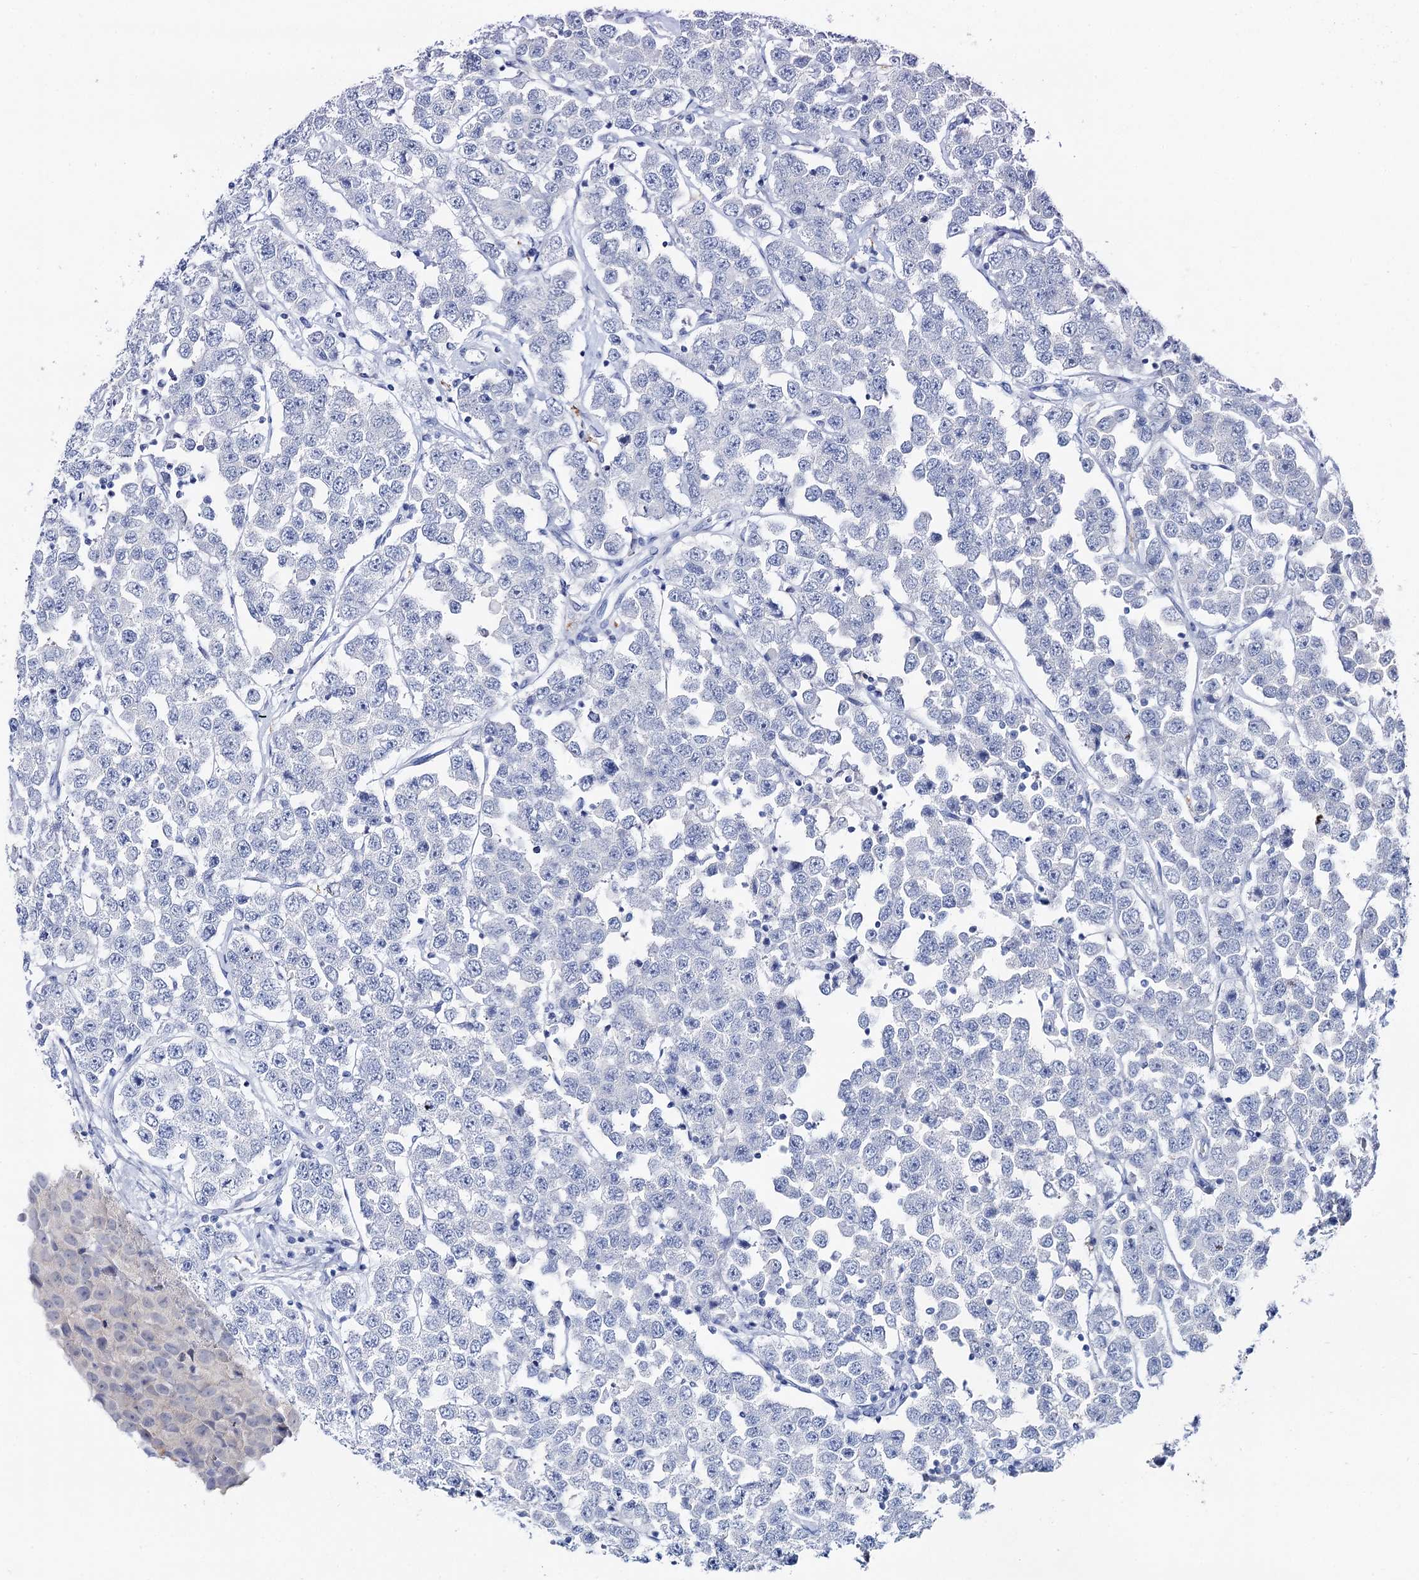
{"staining": {"intensity": "negative", "quantity": "none", "location": "none"}, "tissue": "testis cancer", "cell_type": "Tumor cells", "image_type": "cancer", "snomed": [{"axis": "morphology", "description": "Seminoma, NOS"}, {"axis": "topography", "description": "Testis"}], "caption": "High power microscopy micrograph of an immunohistochemistry image of testis cancer (seminoma), revealing no significant positivity in tumor cells.", "gene": "LYZL4", "patient": {"sex": "male", "age": 28}}